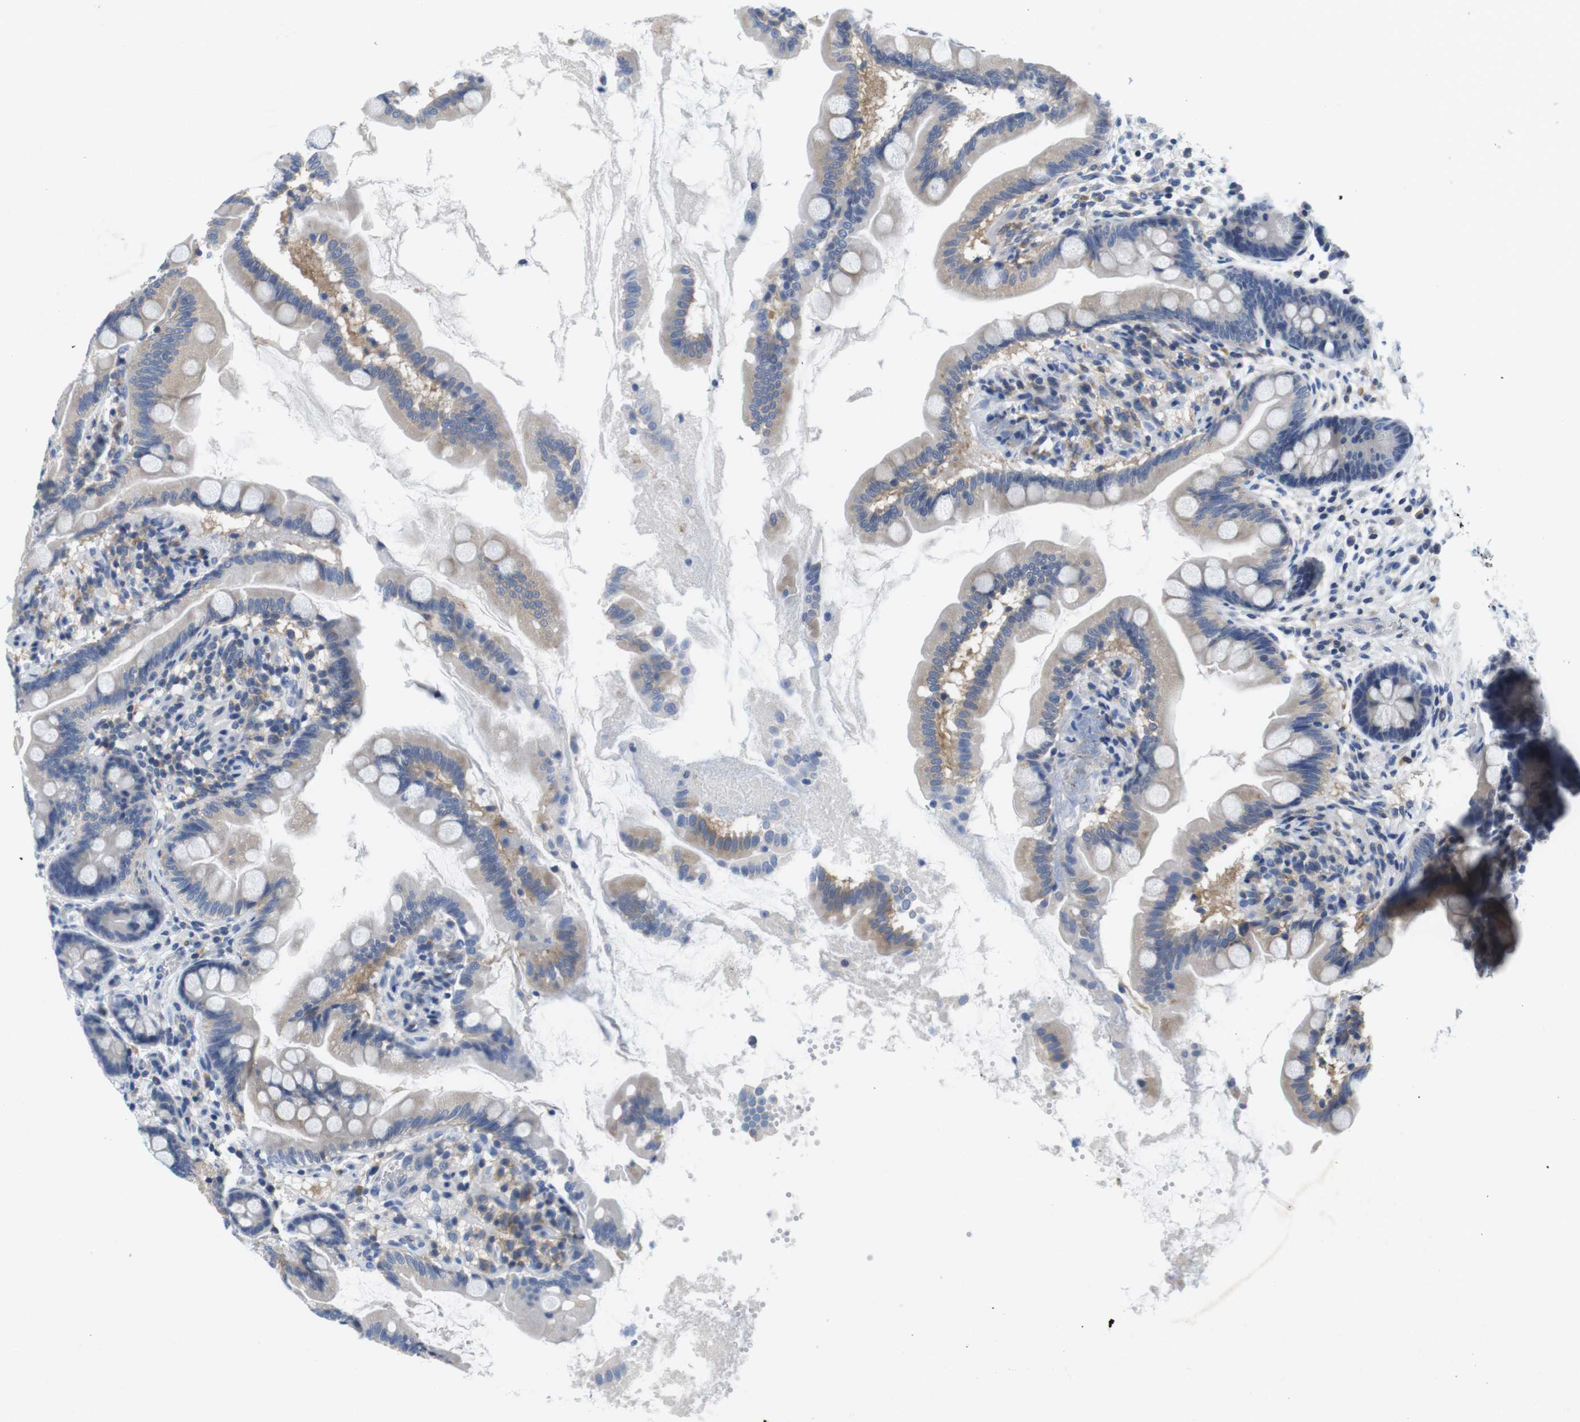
{"staining": {"intensity": "weak", "quantity": "25%-75%", "location": "cytoplasmic/membranous"}, "tissue": "small intestine", "cell_type": "Glandular cells", "image_type": "normal", "snomed": [{"axis": "morphology", "description": "Normal tissue, NOS"}, {"axis": "topography", "description": "Small intestine"}], "caption": "Immunohistochemical staining of normal small intestine reveals weak cytoplasmic/membranous protein positivity in about 25%-75% of glandular cells.", "gene": "CNGA2", "patient": {"sex": "female", "age": 56}}